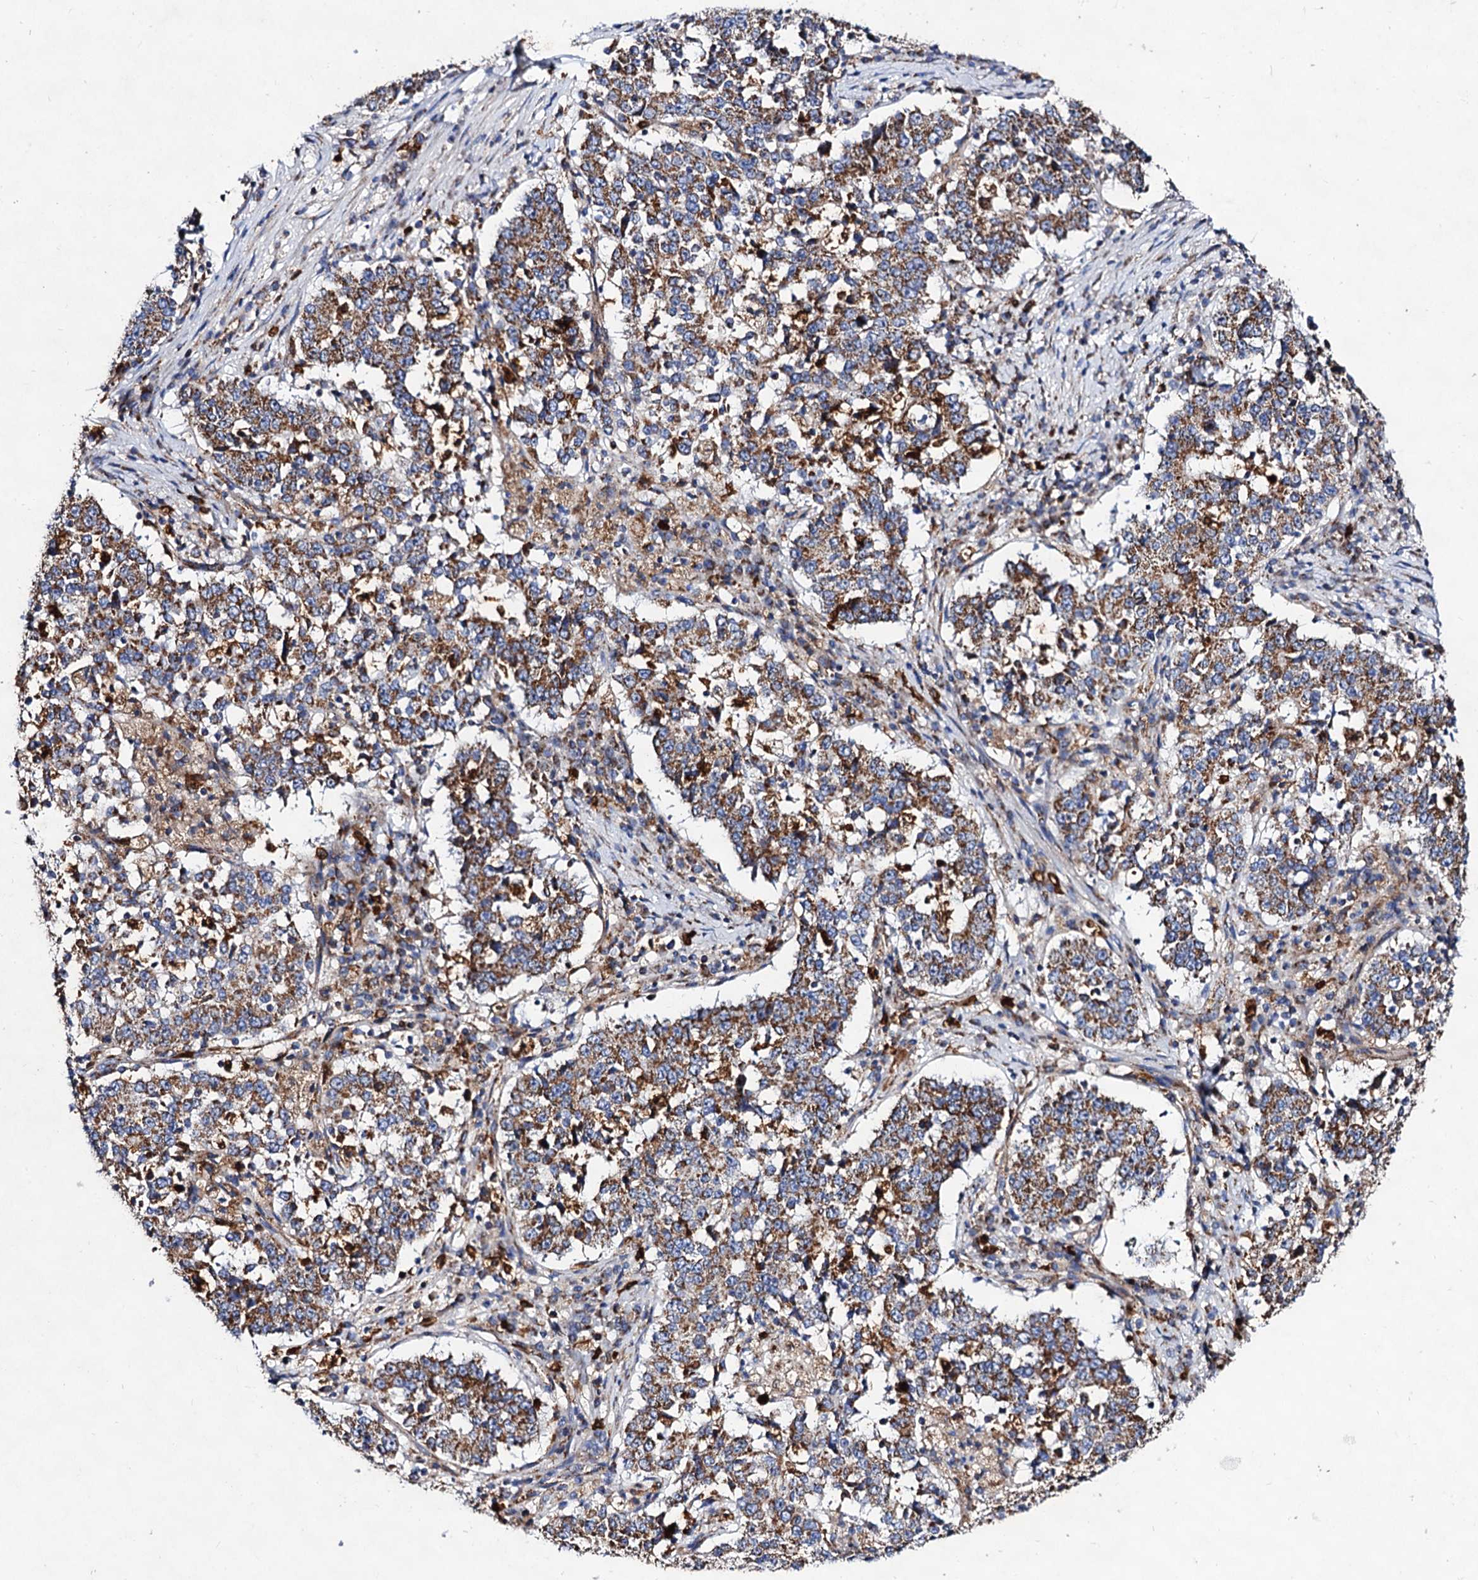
{"staining": {"intensity": "moderate", "quantity": ">75%", "location": "cytoplasmic/membranous"}, "tissue": "stomach cancer", "cell_type": "Tumor cells", "image_type": "cancer", "snomed": [{"axis": "morphology", "description": "Adenocarcinoma, NOS"}, {"axis": "topography", "description": "Stomach"}], "caption": "Immunohistochemical staining of human stomach adenocarcinoma exhibits medium levels of moderate cytoplasmic/membranous protein expression in approximately >75% of tumor cells.", "gene": "ACAD9", "patient": {"sex": "male", "age": 59}}